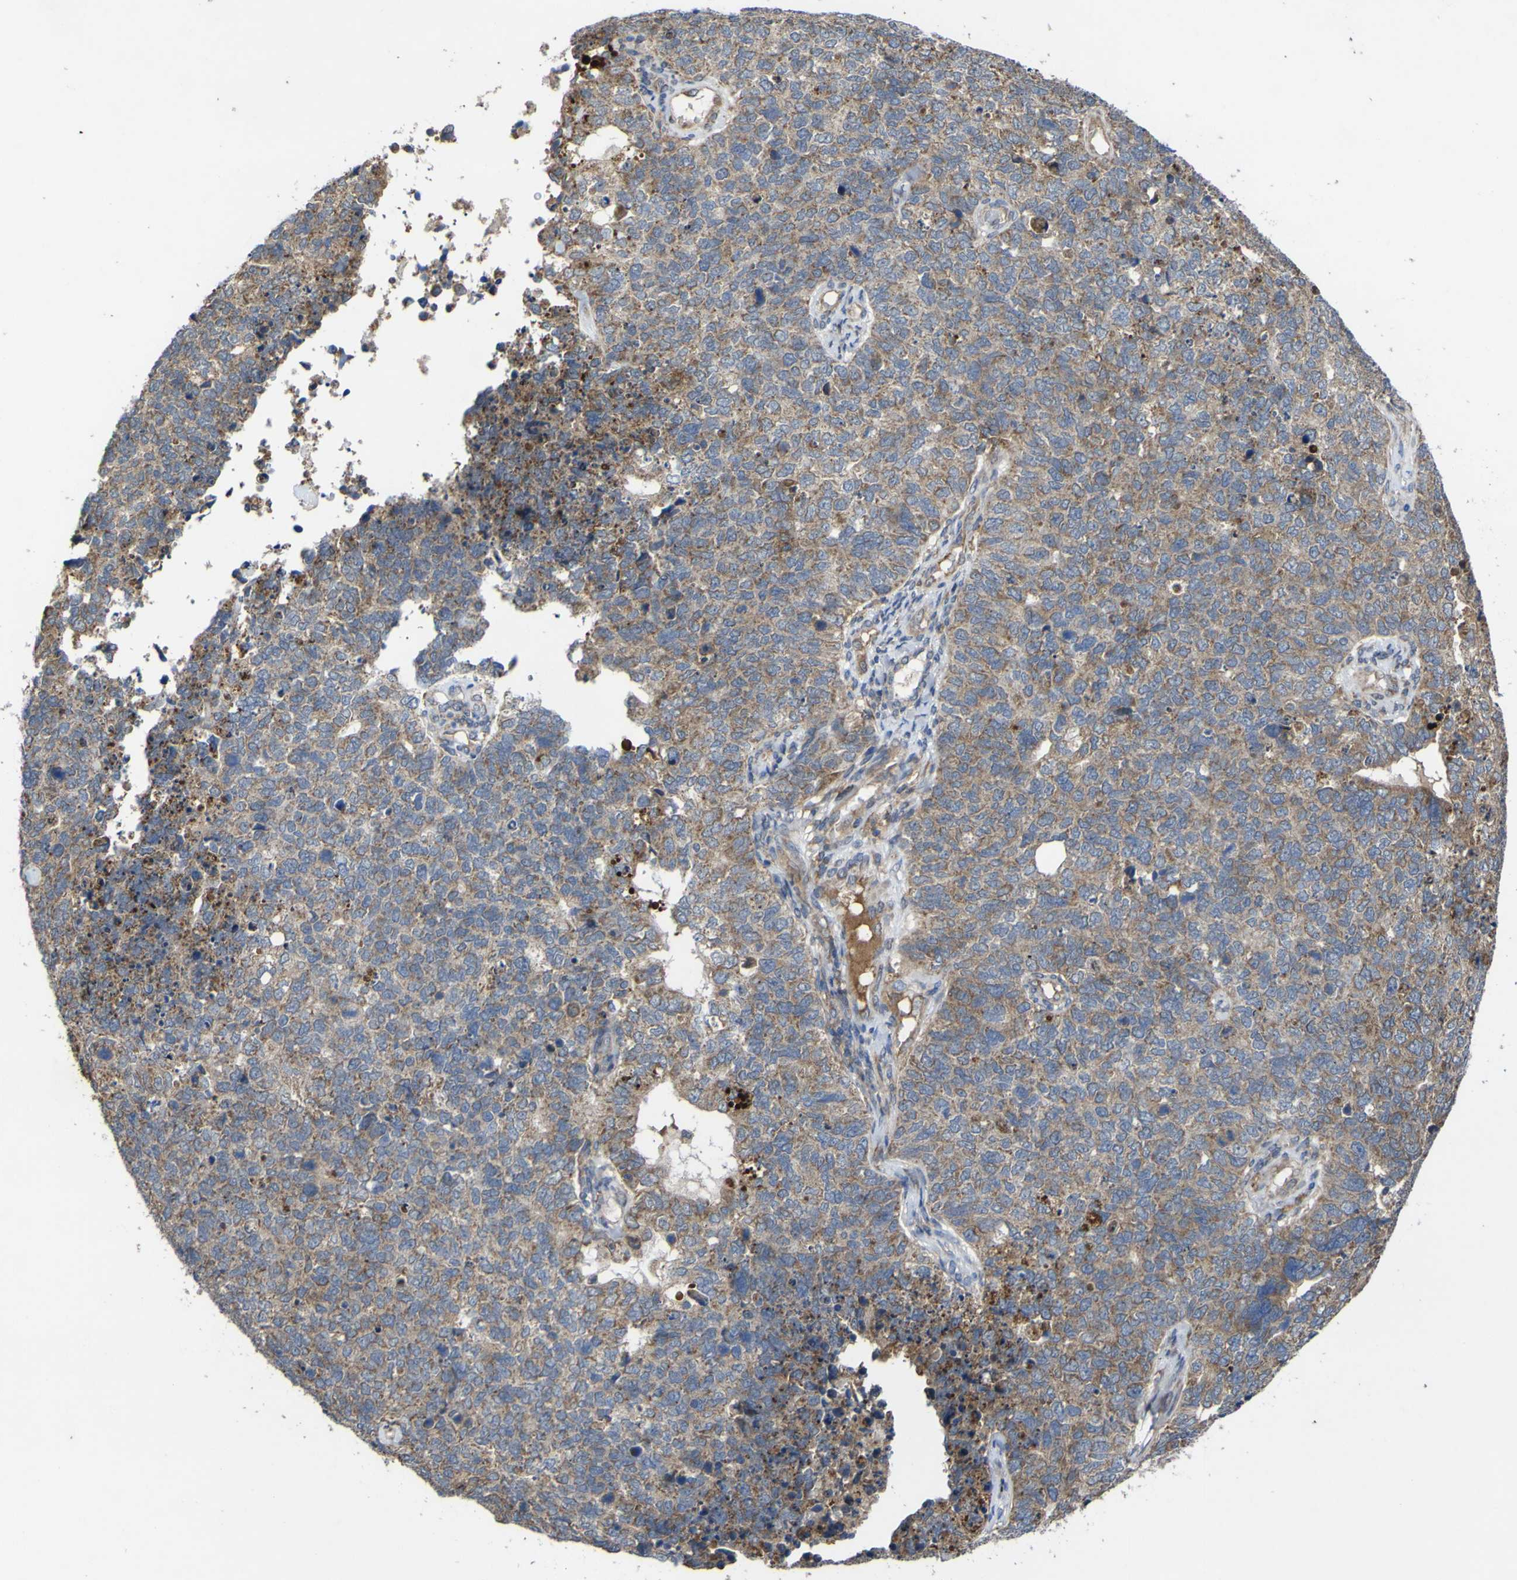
{"staining": {"intensity": "weak", "quantity": ">75%", "location": "cytoplasmic/membranous"}, "tissue": "cervical cancer", "cell_type": "Tumor cells", "image_type": "cancer", "snomed": [{"axis": "morphology", "description": "Squamous cell carcinoma, NOS"}, {"axis": "topography", "description": "Cervix"}], "caption": "About >75% of tumor cells in cervical cancer (squamous cell carcinoma) demonstrate weak cytoplasmic/membranous protein positivity as visualized by brown immunohistochemical staining.", "gene": "IRAK2", "patient": {"sex": "female", "age": 63}}